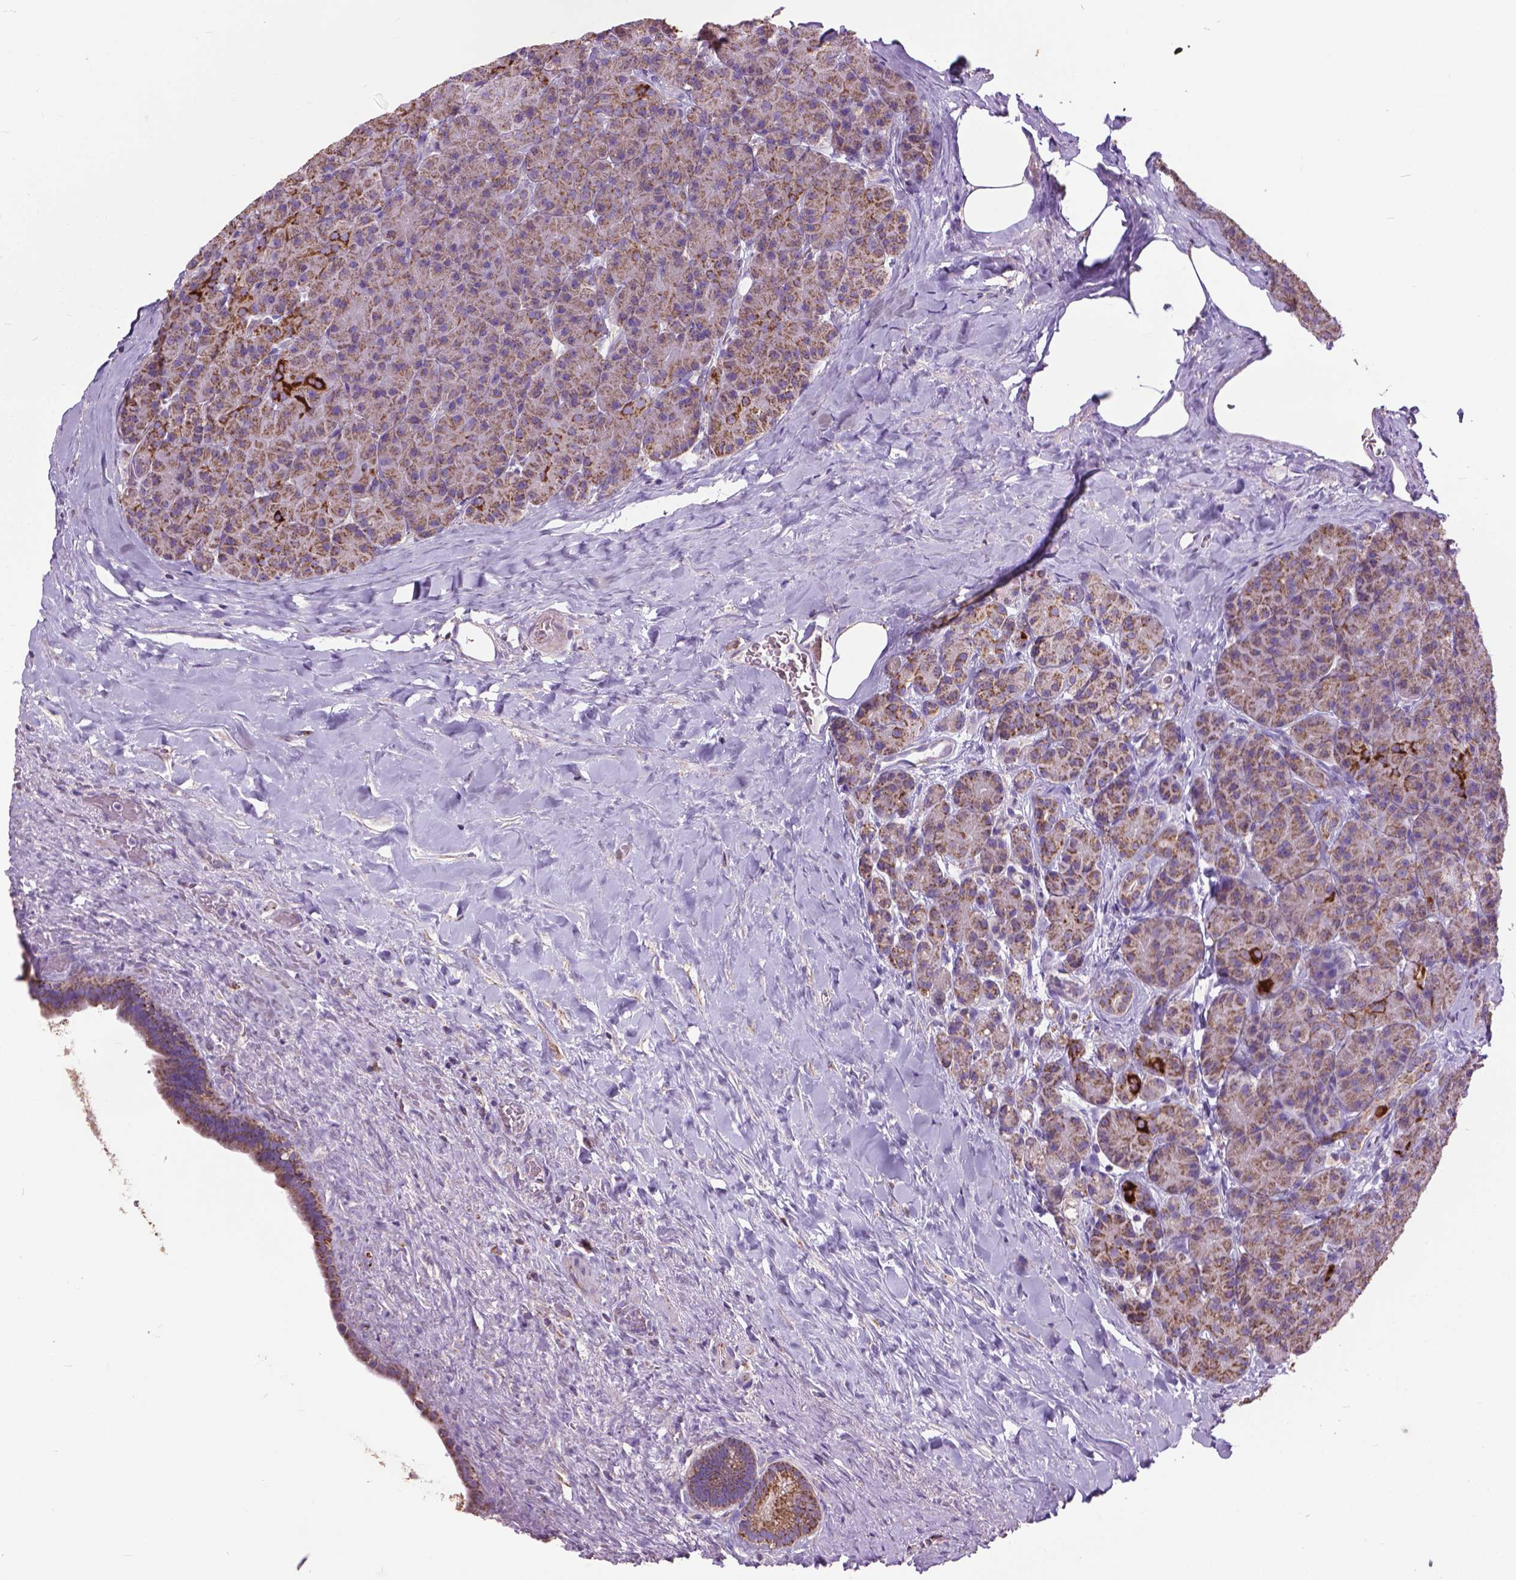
{"staining": {"intensity": "moderate", "quantity": ">75%", "location": "cytoplasmic/membranous"}, "tissue": "pancreas", "cell_type": "Exocrine glandular cells", "image_type": "normal", "snomed": [{"axis": "morphology", "description": "Normal tissue, NOS"}, {"axis": "topography", "description": "Pancreas"}], "caption": "Protein expression analysis of unremarkable human pancreas reveals moderate cytoplasmic/membranous staining in approximately >75% of exocrine glandular cells.", "gene": "VDAC1", "patient": {"sex": "male", "age": 57}}